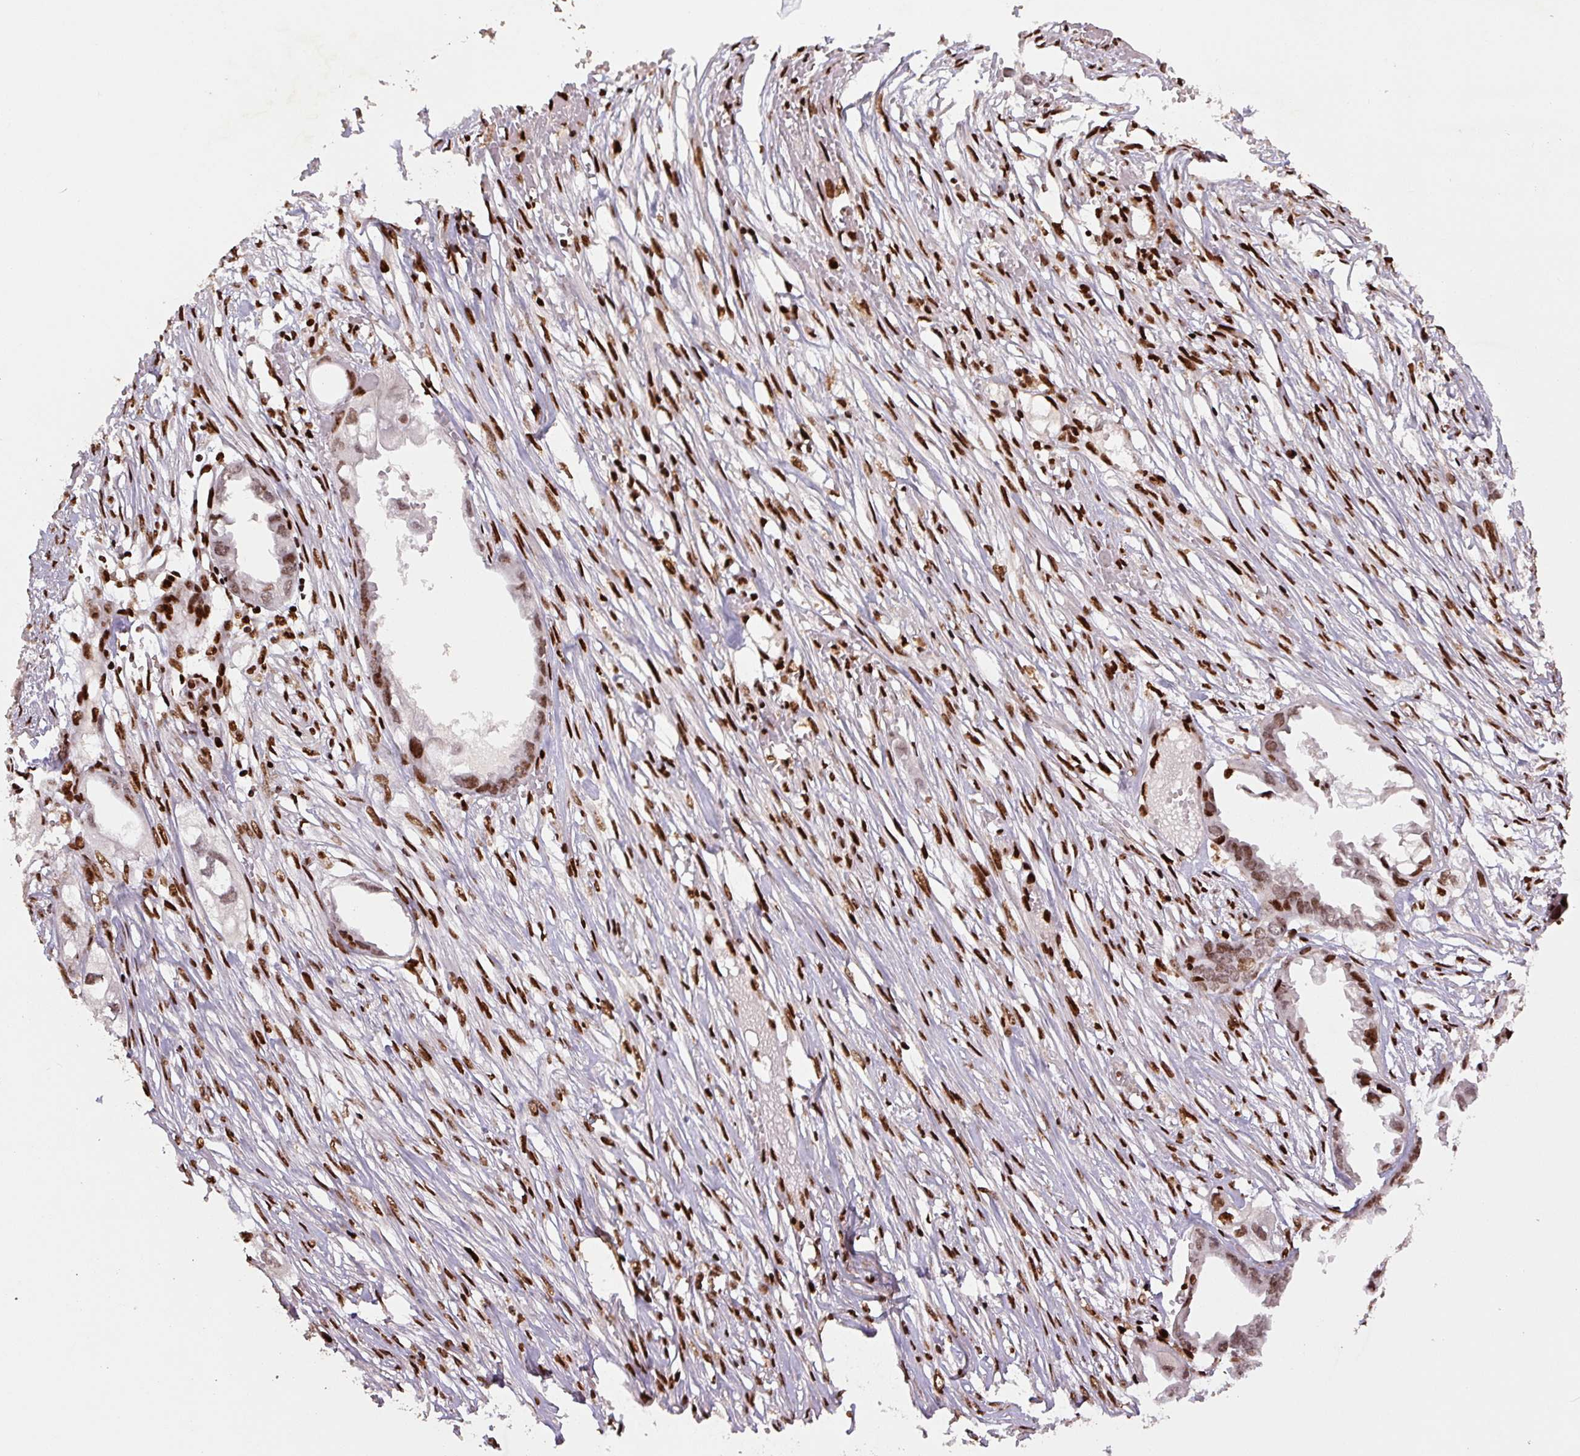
{"staining": {"intensity": "moderate", "quantity": ">75%", "location": "nuclear"}, "tissue": "endometrial cancer", "cell_type": "Tumor cells", "image_type": "cancer", "snomed": [{"axis": "morphology", "description": "Adenocarcinoma, NOS"}, {"axis": "morphology", "description": "Adenocarcinoma, metastatic, NOS"}, {"axis": "topography", "description": "Adipose tissue"}, {"axis": "topography", "description": "Endometrium"}], "caption": "Endometrial cancer stained with DAB (3,3'-diaminobenzidine) IHC exhibits medium levels of moderate nuclear staining in about >75% of tumor cells.", "gene": "PYDC2", "patient": {"sex": "female", "age": 67}}